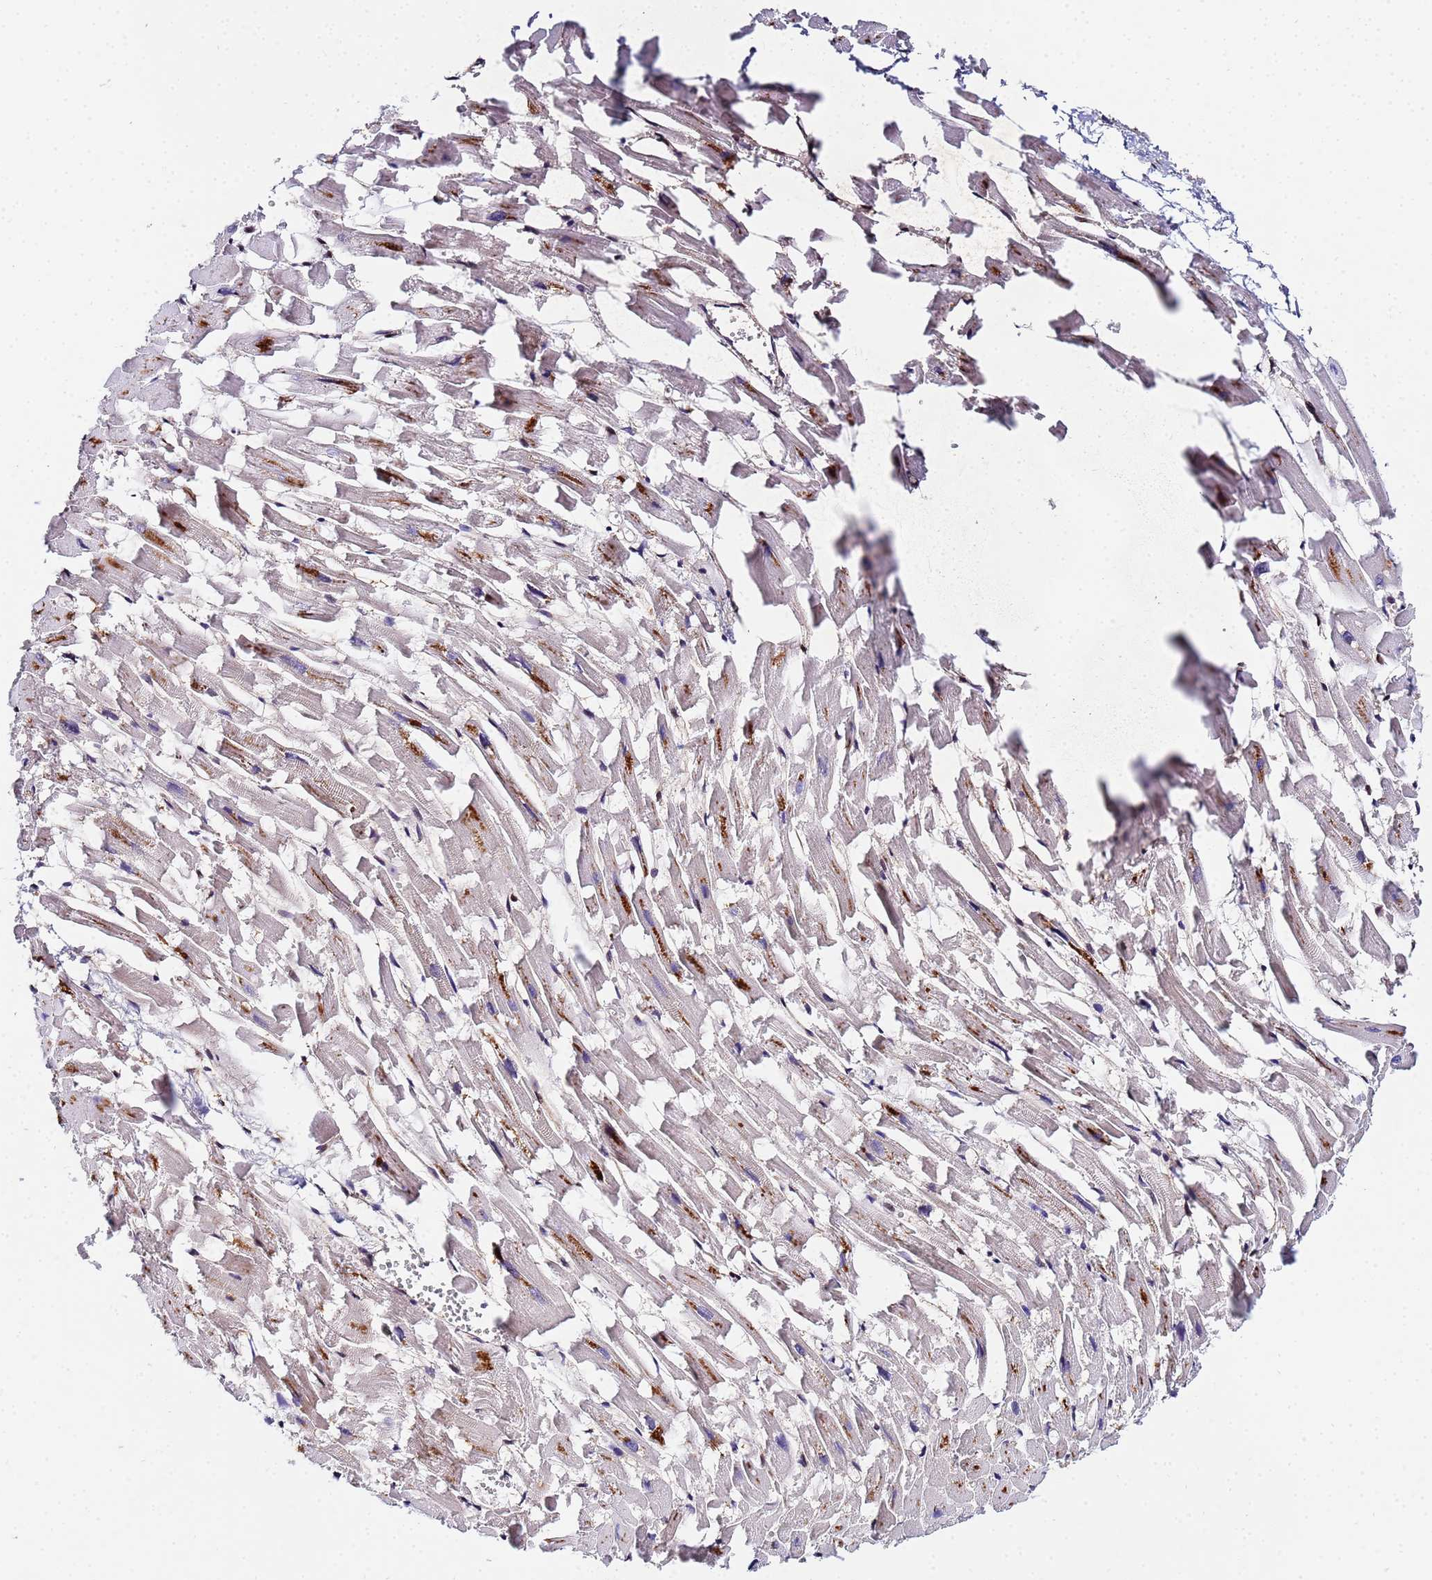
{"staining": {"intensity": "moderate", "quantity": "<25%", "location": "cytoplasmic/membranous"}, "tissue": "heart muscle", "cell_type": "Cardiomyocytes", "image_type": "normal", "snomed": [{"axis": "morphology", "description": "Normal tissue, NOS"}, {"axis": "topography", "description": "Heart"}], "caption": "This image demonstrates immunohistochemistry (IHC) staining of benign heart muscle, with low moderate cytoplasmic/membranous expression in approximately <25% of cardiomyocytes.", "gene": "UNC93B1", "patient": {"sex": "female", "age": 64}}